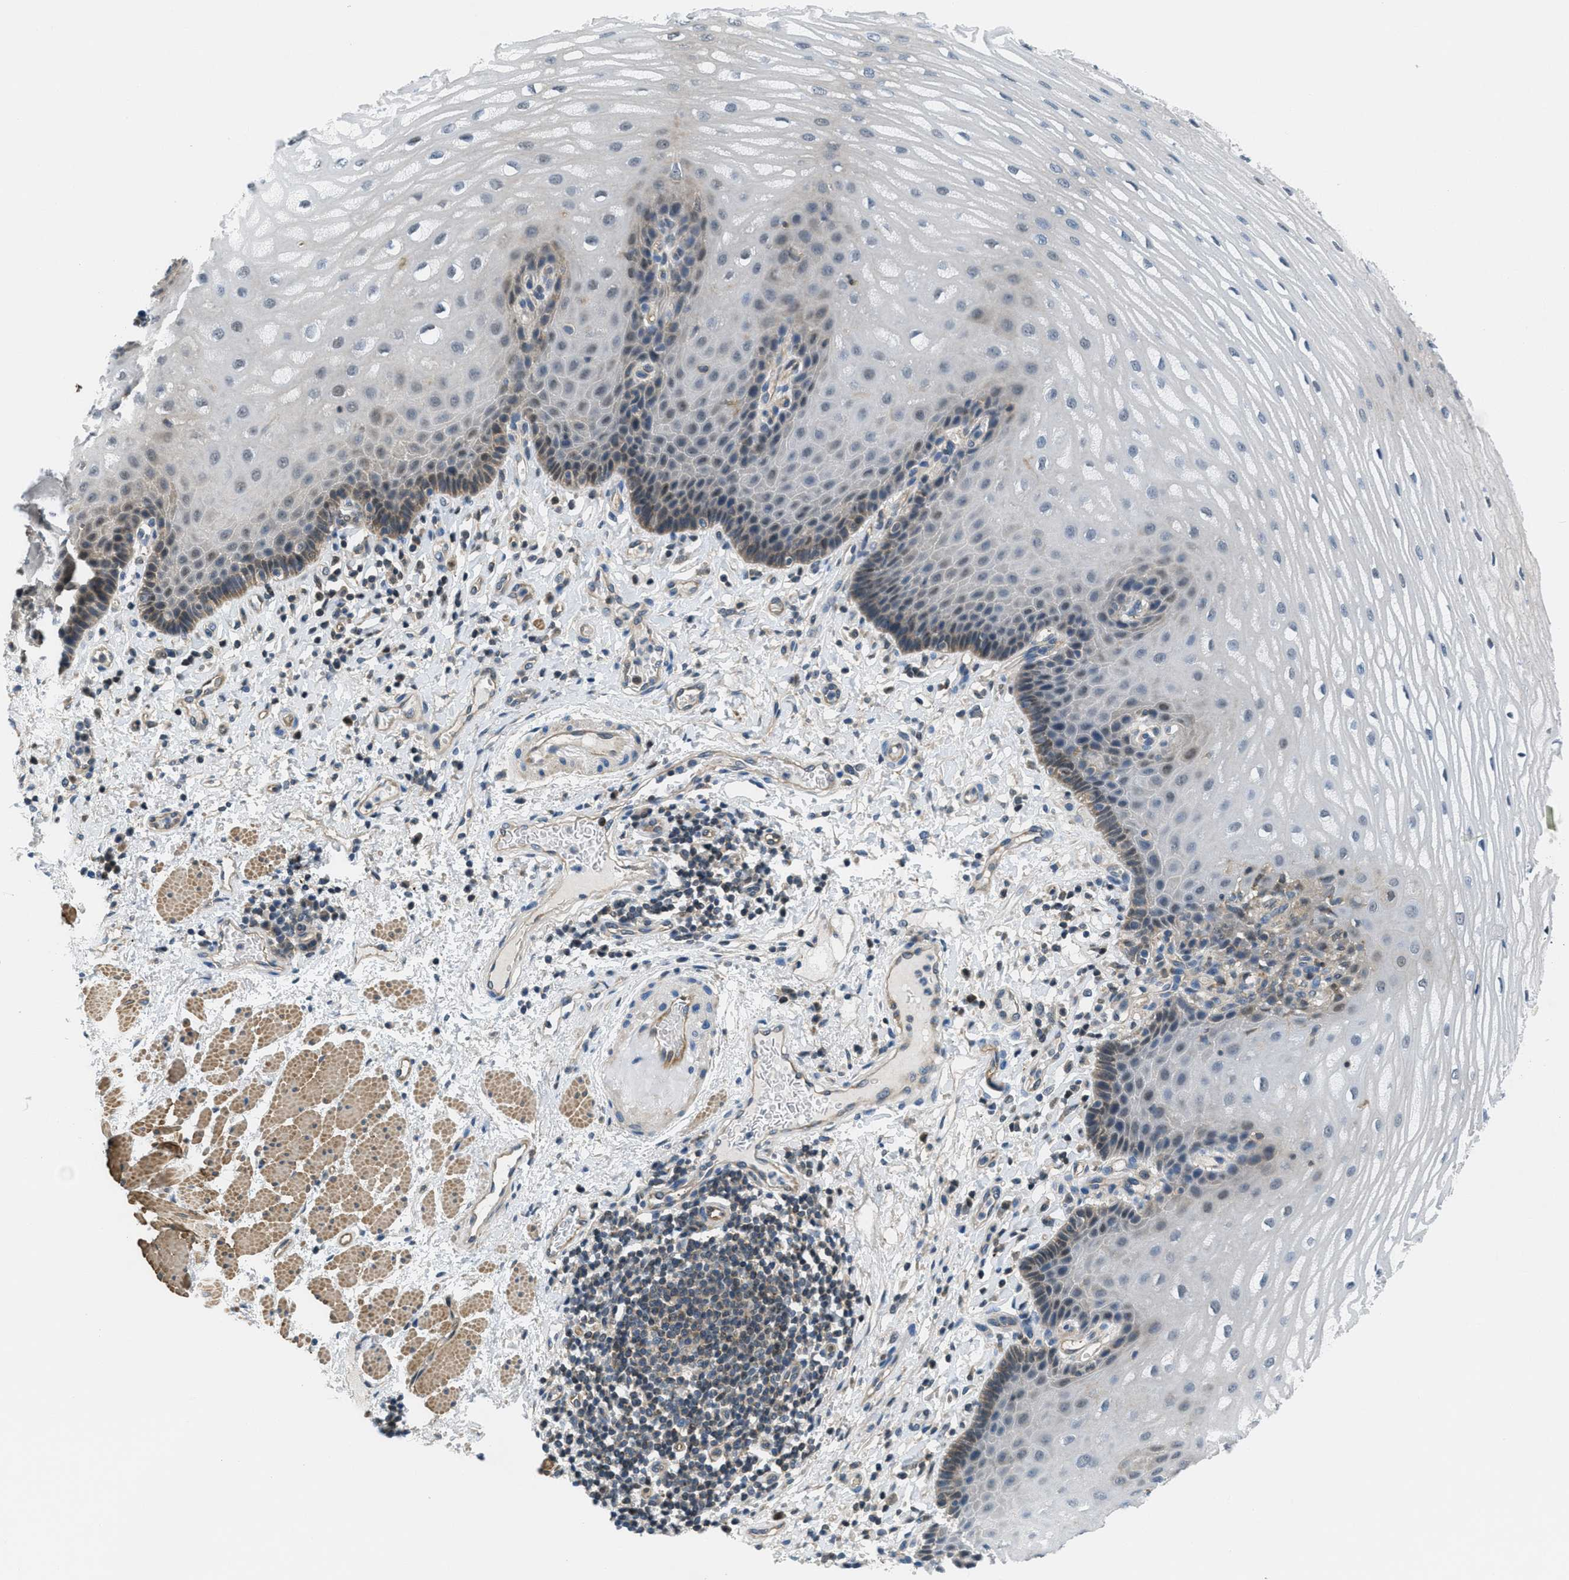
{"staining": {"intensity": "moderate", "quantity": "<25%", "location": "cytoplasmic/membranous"}, "tissue": "esophagus", "cell_type": "Squamous epithelial cells", "image_type": "normal", "snomed": [{"axis": "morphology", "description": "Normal tissue, NOS"}, {"axis": "topography", "description": "Esophagus"}], "caption": "This photomicrograph shows unremarkable esophagus stained with IHC to label a protein in brown. The cytoplasmic/membranous of squamous epithelial cells show moderate positivity for the protein. Nuclei are counter-stained blue.", "gene": "PIP5K1C", "patient": {"sex": "male", "age": 54}}